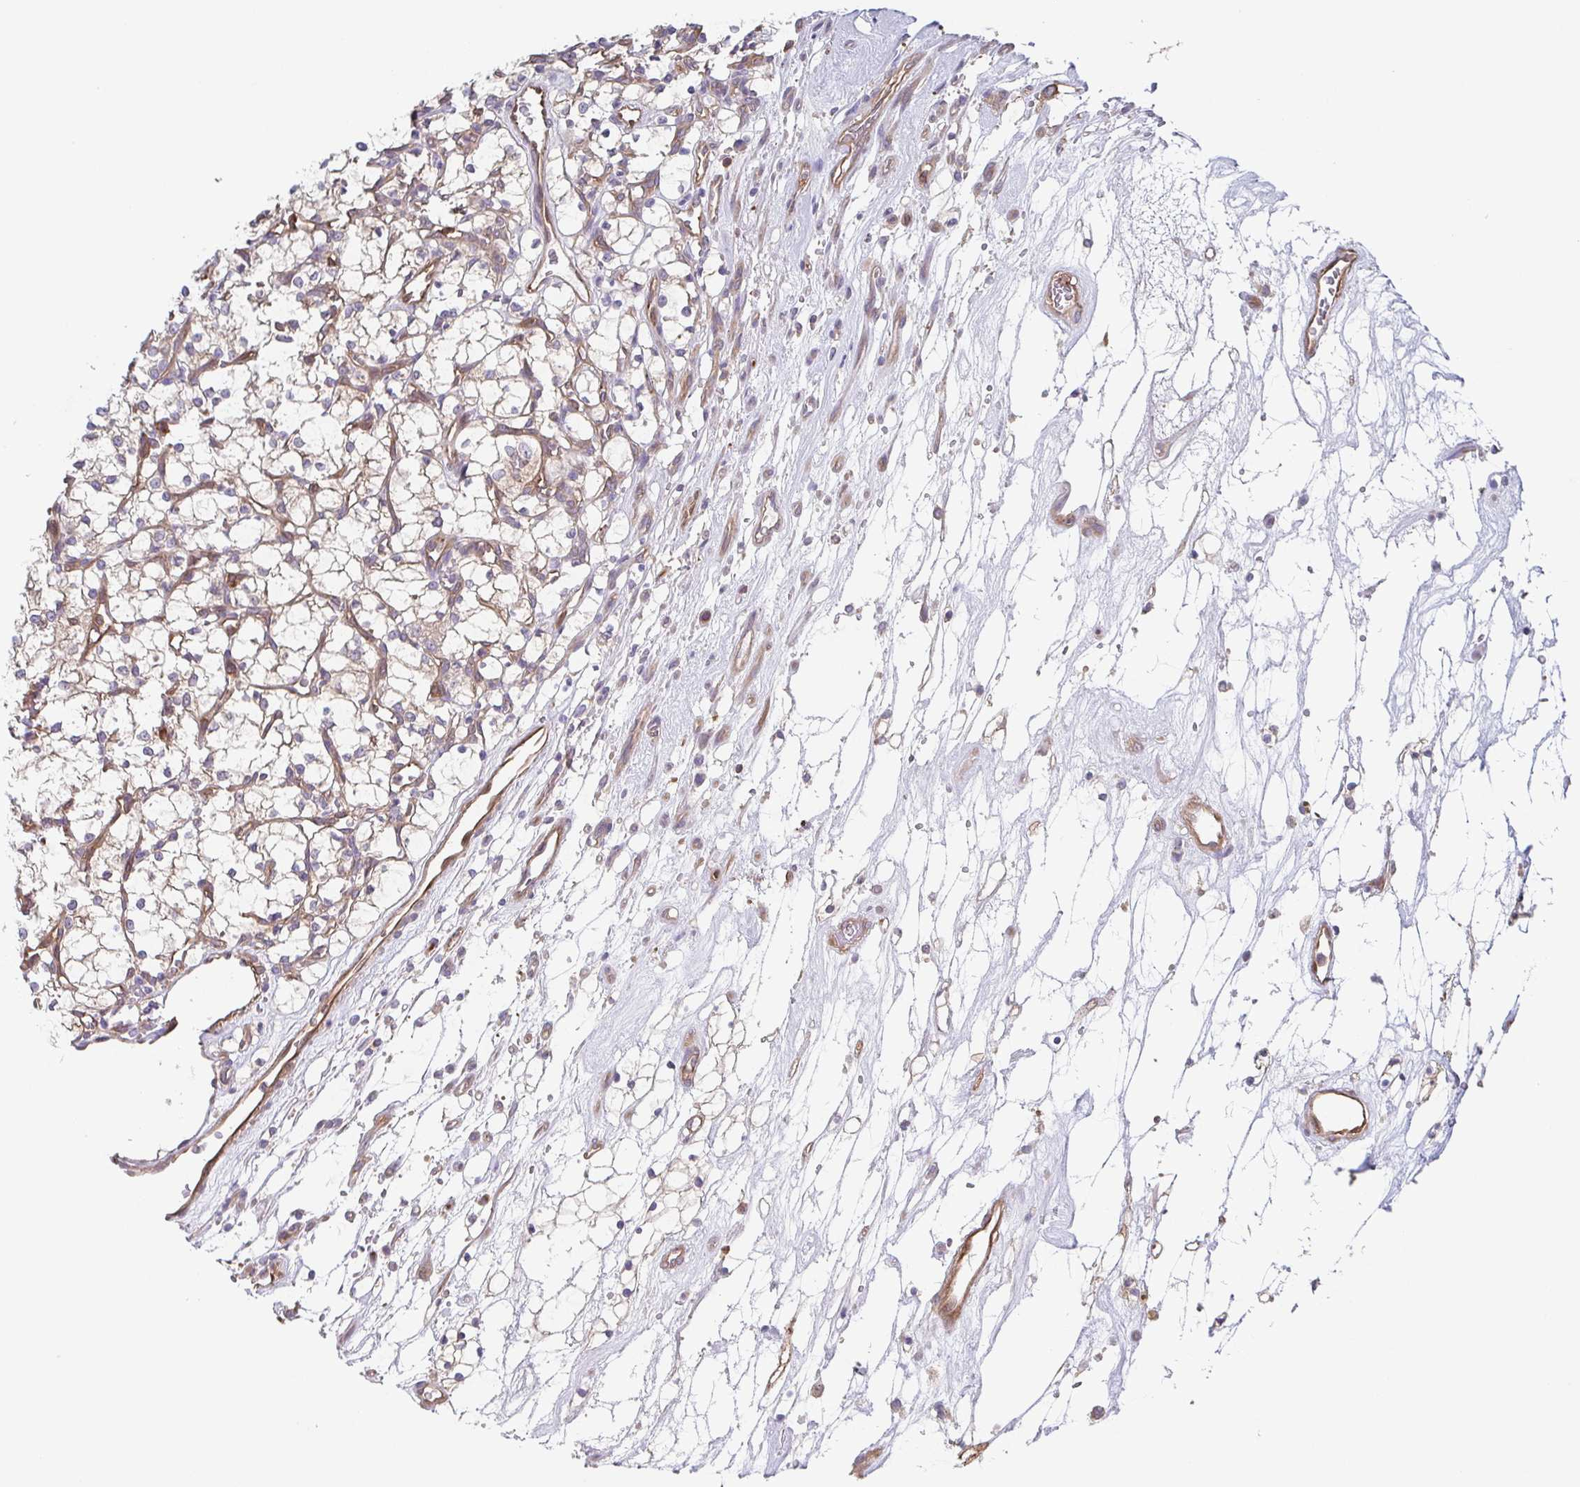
{"staining": {"intensity": "negative", "quantity": "none", "location": "none"}, "tissue": "renal cancer", "cell_type": "Tumor cells", "image_type": "cancer", "snomed": [{"axis": "morphology", "description": "Adenocarcinoma, NOS"}, {"axis": "topography", "description": "Kidney"}], "caption": "A micrograph of human renal adenocarcinoma is negative for staining in tumor cells.", "gene": "TMEM229A", "patient": {"sex": "female", "age": 69}}